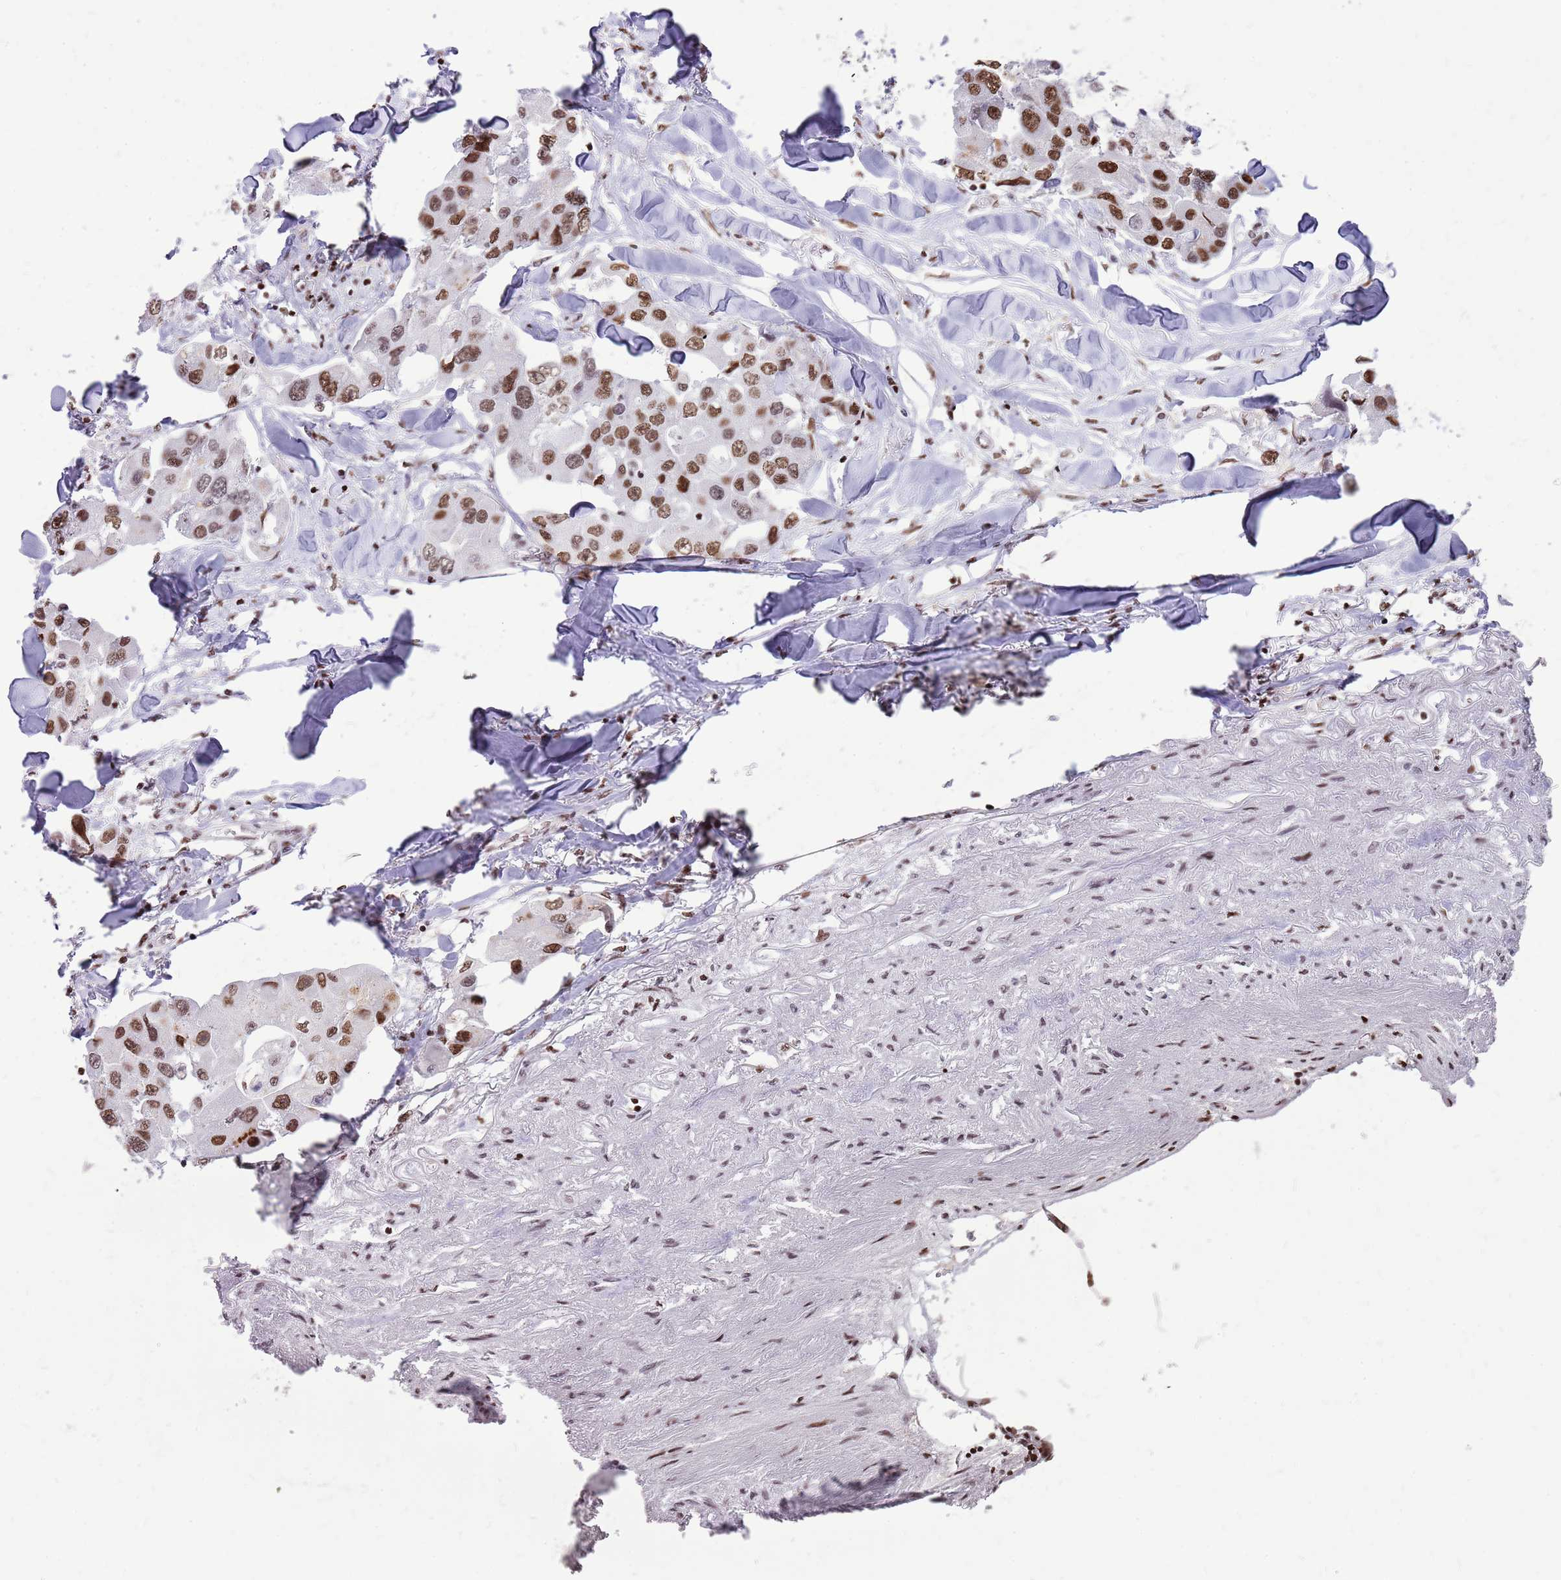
{"staining": {"intensity": "moderate", "quantity": ">75%", "location": "nuclear"}, "tissue": "lung cancer", "cell_type": "Tumor cells", "image_type": "cancer", "snomed": [{"axis": "morphology", "description": "Adenocarcinoma, NOS"}, {"axis": "topography", "description": "Lung"}], "caption": "Immunohistochemistry (IHC) photomicrograph of neoplastic tissue: lung adenocarcinoma stained using immunohistochemistry exhibits medium levels of moderate protein expression localized specifically in the nuclear of tumor cells, appearing as a nuclear brown color.", "gene": "WASHC4", "patient": {"sex": "female", "age": 54}}